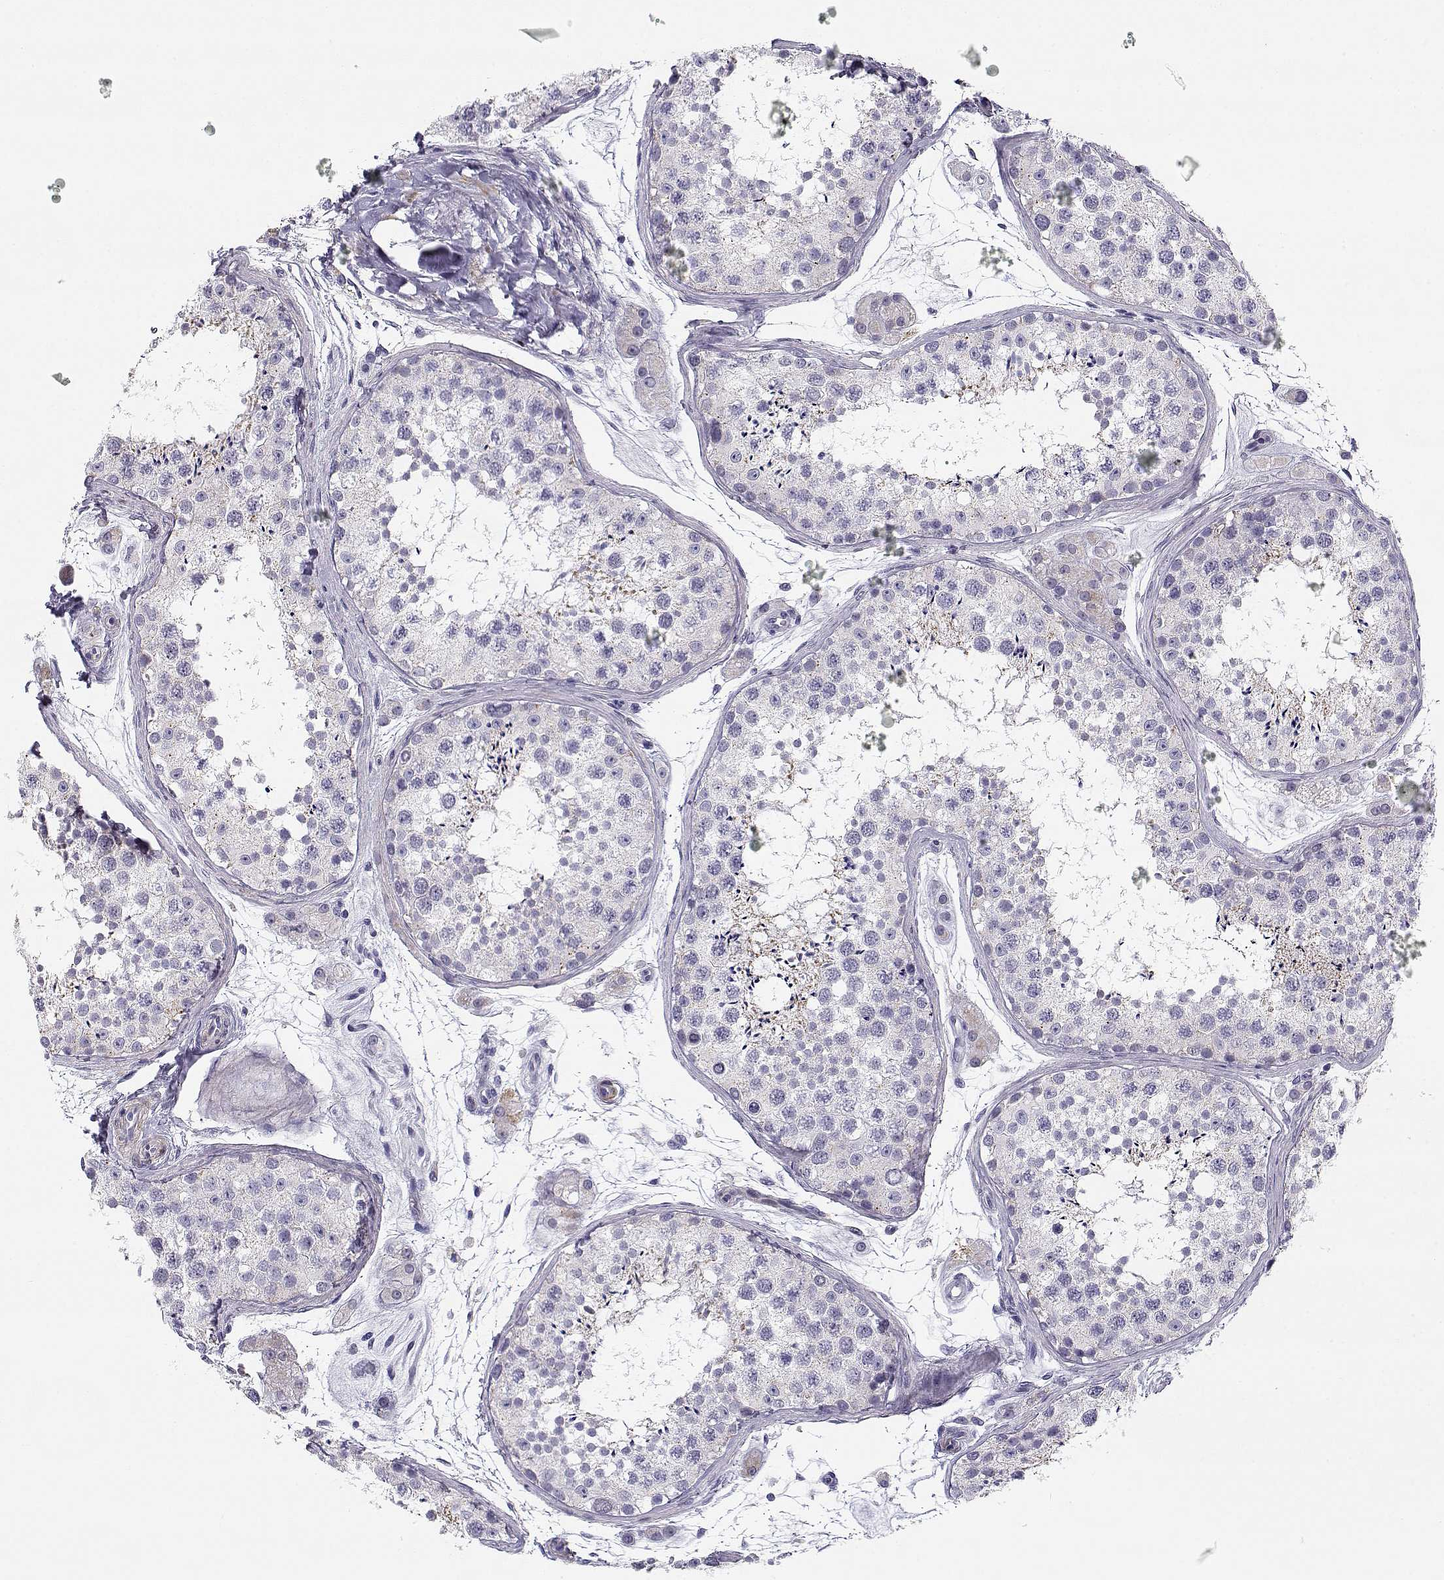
{"staining": {"intensity": "weak", "quantity": "<25%", "location": "cytoplasmic/membranous"}, "tissue": "testis", "cell_type": "Cells in seminiferous ducts", "image_type": "normal", "snomed": [{"axis": "morphology", "description": "Normal tissue, NOS"}, {"axis": "topography", "description": "Testis"}], "caption": "Immunohistochemistry of normal testis exhibits no staining in cells in seminiferous ducts. The staining was performed using DAB (3,3'-diaminobenzidine) to visualize the protein expression in brown, while the nuclei were stained in blue with hematoxylin (Magnification: 20x).", "gene": "CREB3L3", "patient": {"sex": "male", "age": 41}}